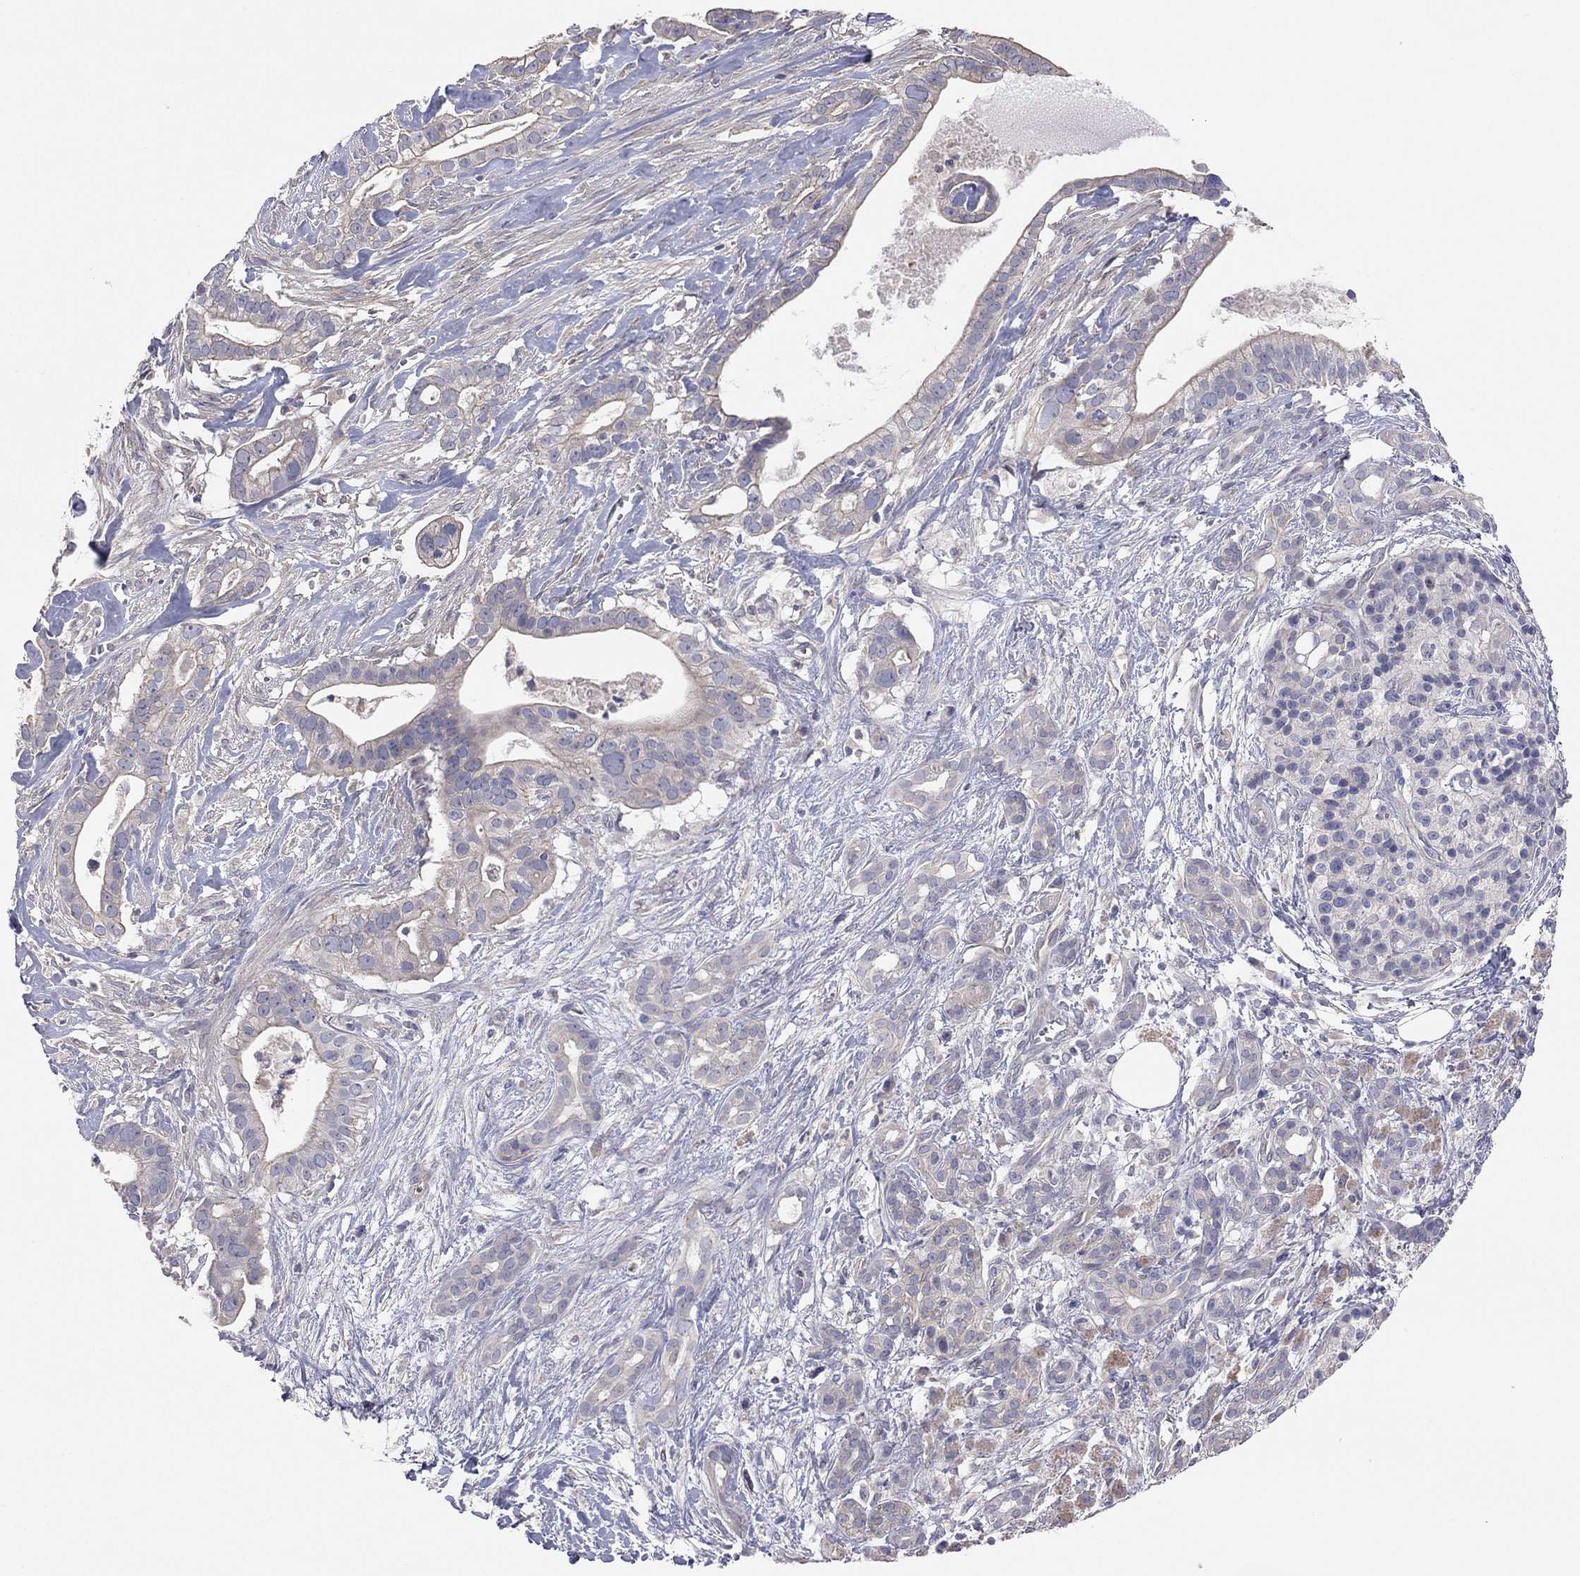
{"staining": {"intensity": "moderate", "quantity": "<25%", "location": "cytoplasmic/membranous"}, "tissue": "pancreatic cancer", "cell_type": "Tumor cells", "image_type": "cancer", "snomed": [{"axis": "morphology", "description": "Adenocarcinoma, NOS"}, {"axis": "topography", "description": "Pancreas"}], "caption": "This is an image of IHC staining of pancreatic adenocarcinoma, which shows moderate positivity in the cytoplasmic/membranous of tumor cells.", "gene": "KCNB1", "patient": {"sex": "male", "age": 61}}